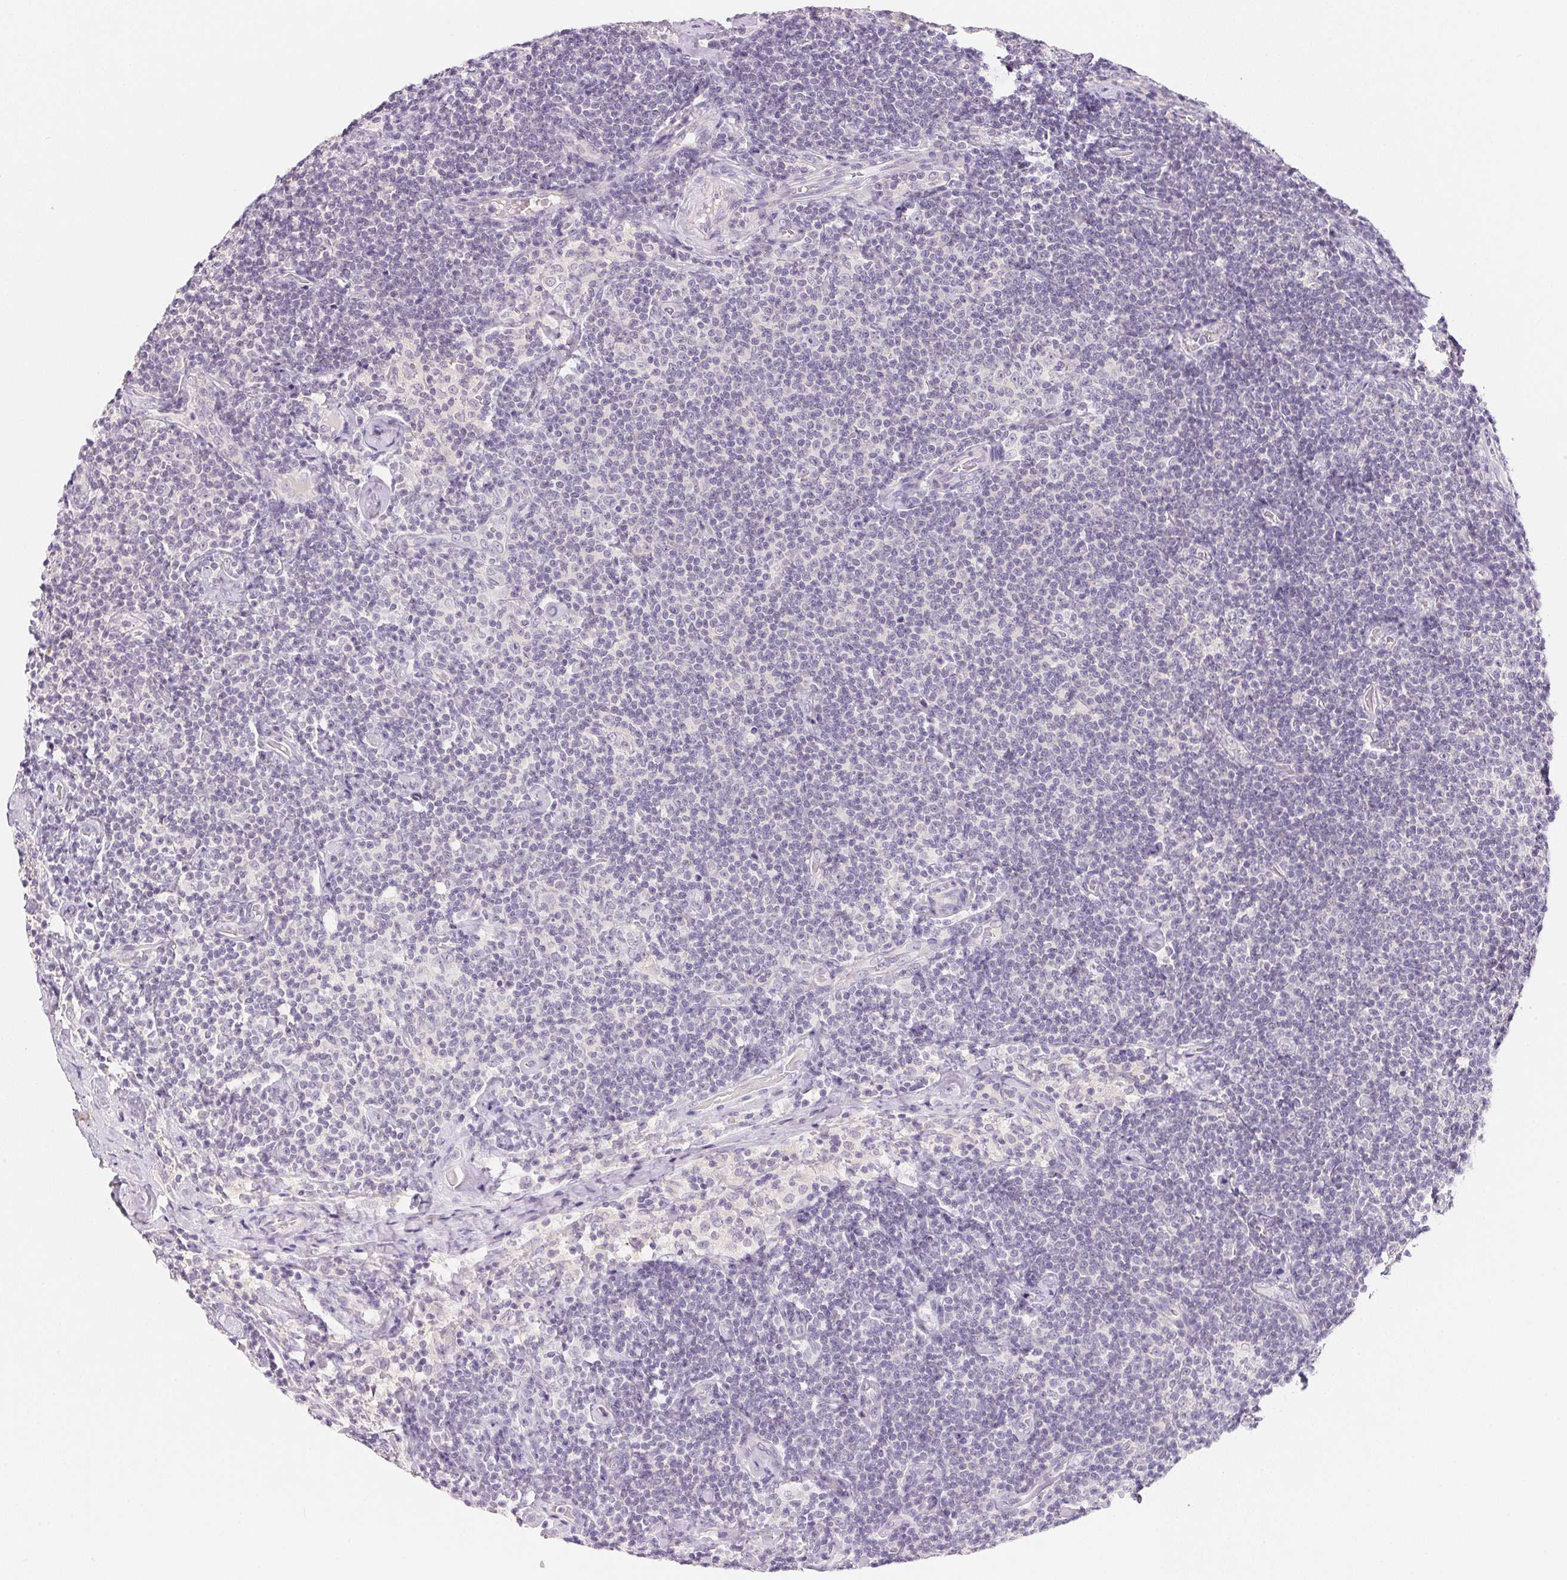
{"staining": {"intensity": "negative", "quantity": "none", "location": "none"}, "tissue": "lymphoma", "cell_type": "Tumor cells", "image_type": "cancer", "snomed": [{"axis": "morphology", "description": "Malignant lymphoma, non-Hodgkin's type, Low grade"}, {"axis": "topography", "description": "Lymph node"}], "caption": "Photomicrograph shows no significant protein staining in tumor cells of malignant lymphoma, non-Hodgkin's type (low-grade).", "gene": "MCOLN3", "patient": {"sex": "male", "age": 81}}